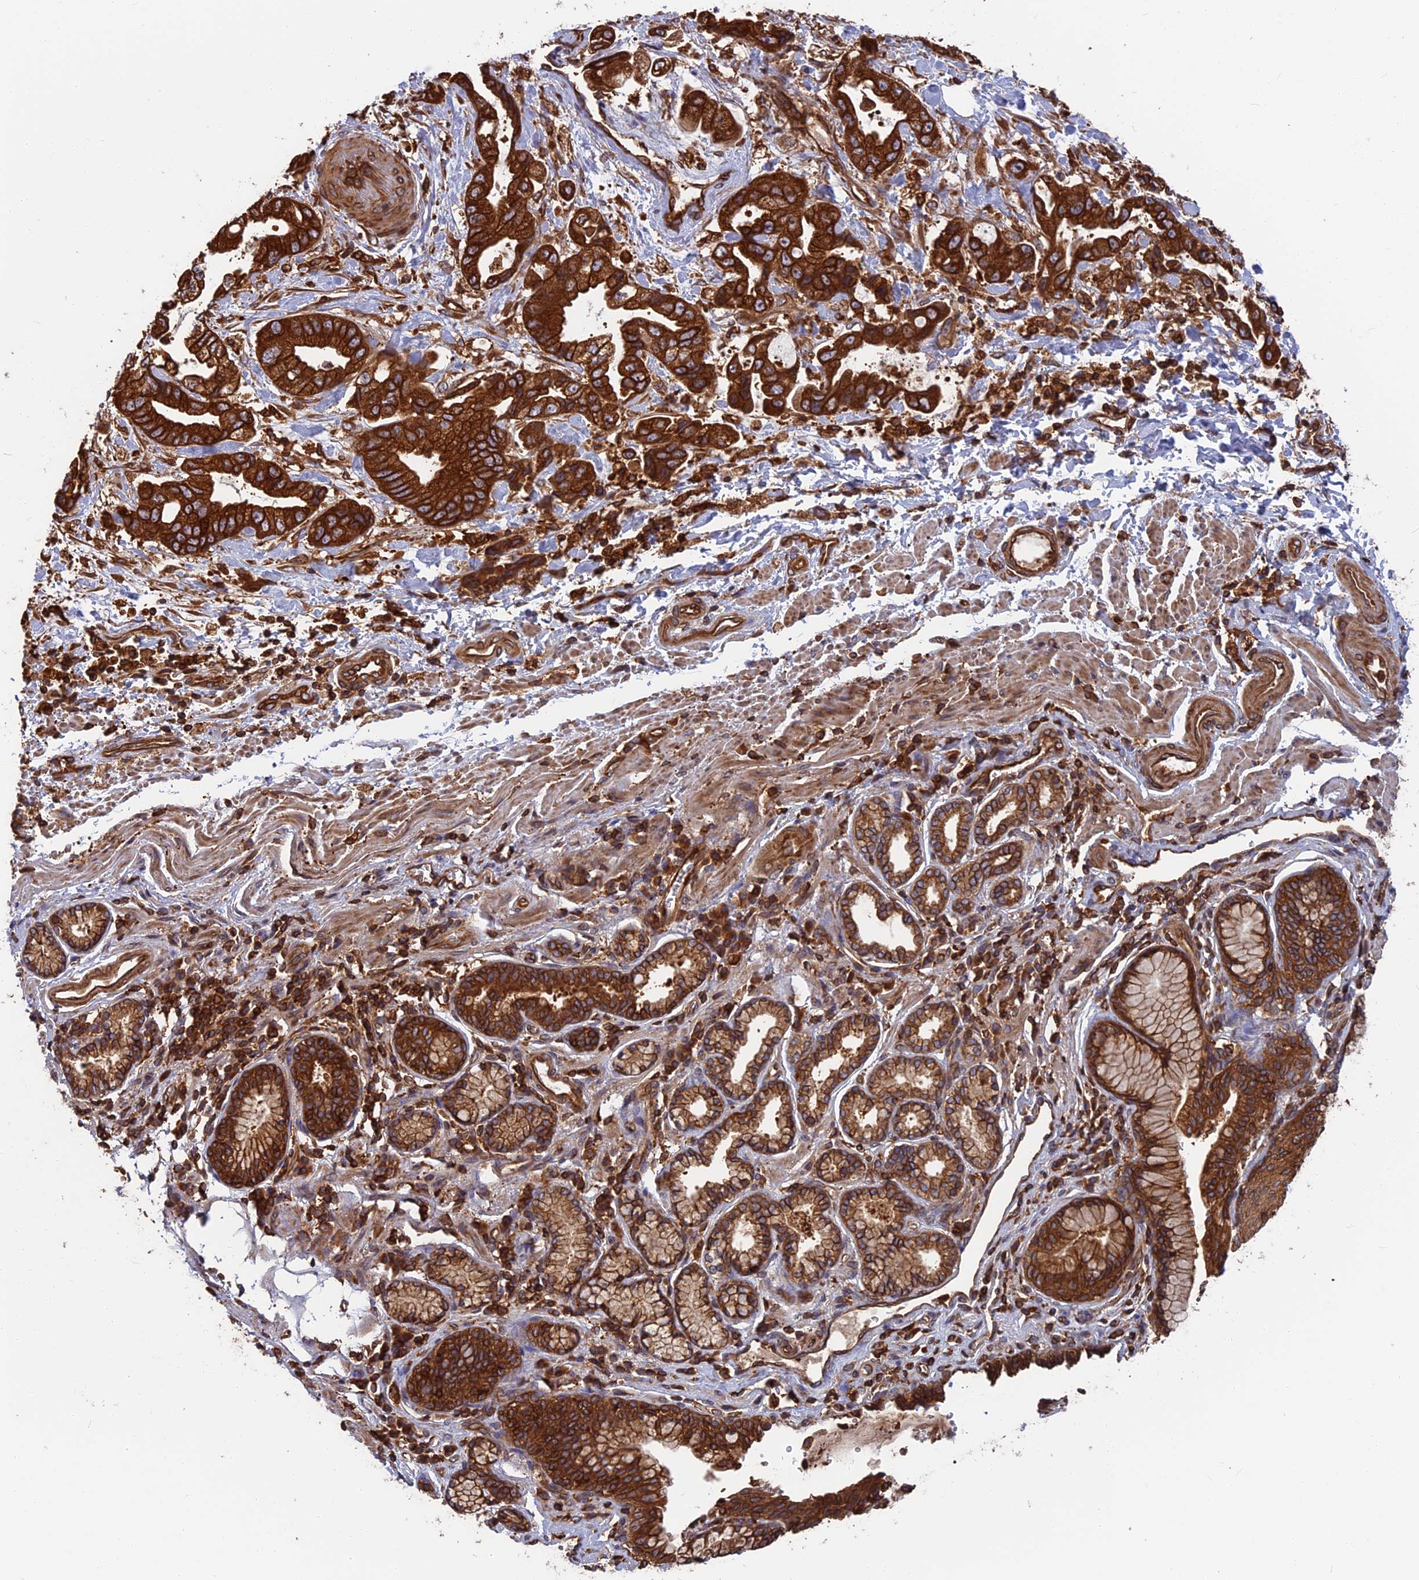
{"staining": {"intensity": "strong", "quantity": ">75%", "location": "cytoplasmic/membranous"}, "tissue": "stomach cancer", "cell_type": "Tumor cells", "image_type": "cancer", "snomed": [{"axis": "morphology", "description": "Adenocarcinoma, NOS"}, {"axis": "topography", "description": "Stomach"}], "caption": "There is high levels of strong cytoplasmic/membranous expression in tumor cells of stomach cancer, as demonstrated by immunohistochemical staining (brown color).", "gene": "WDR1", "patient": {"sex": "male", "age": 62}}